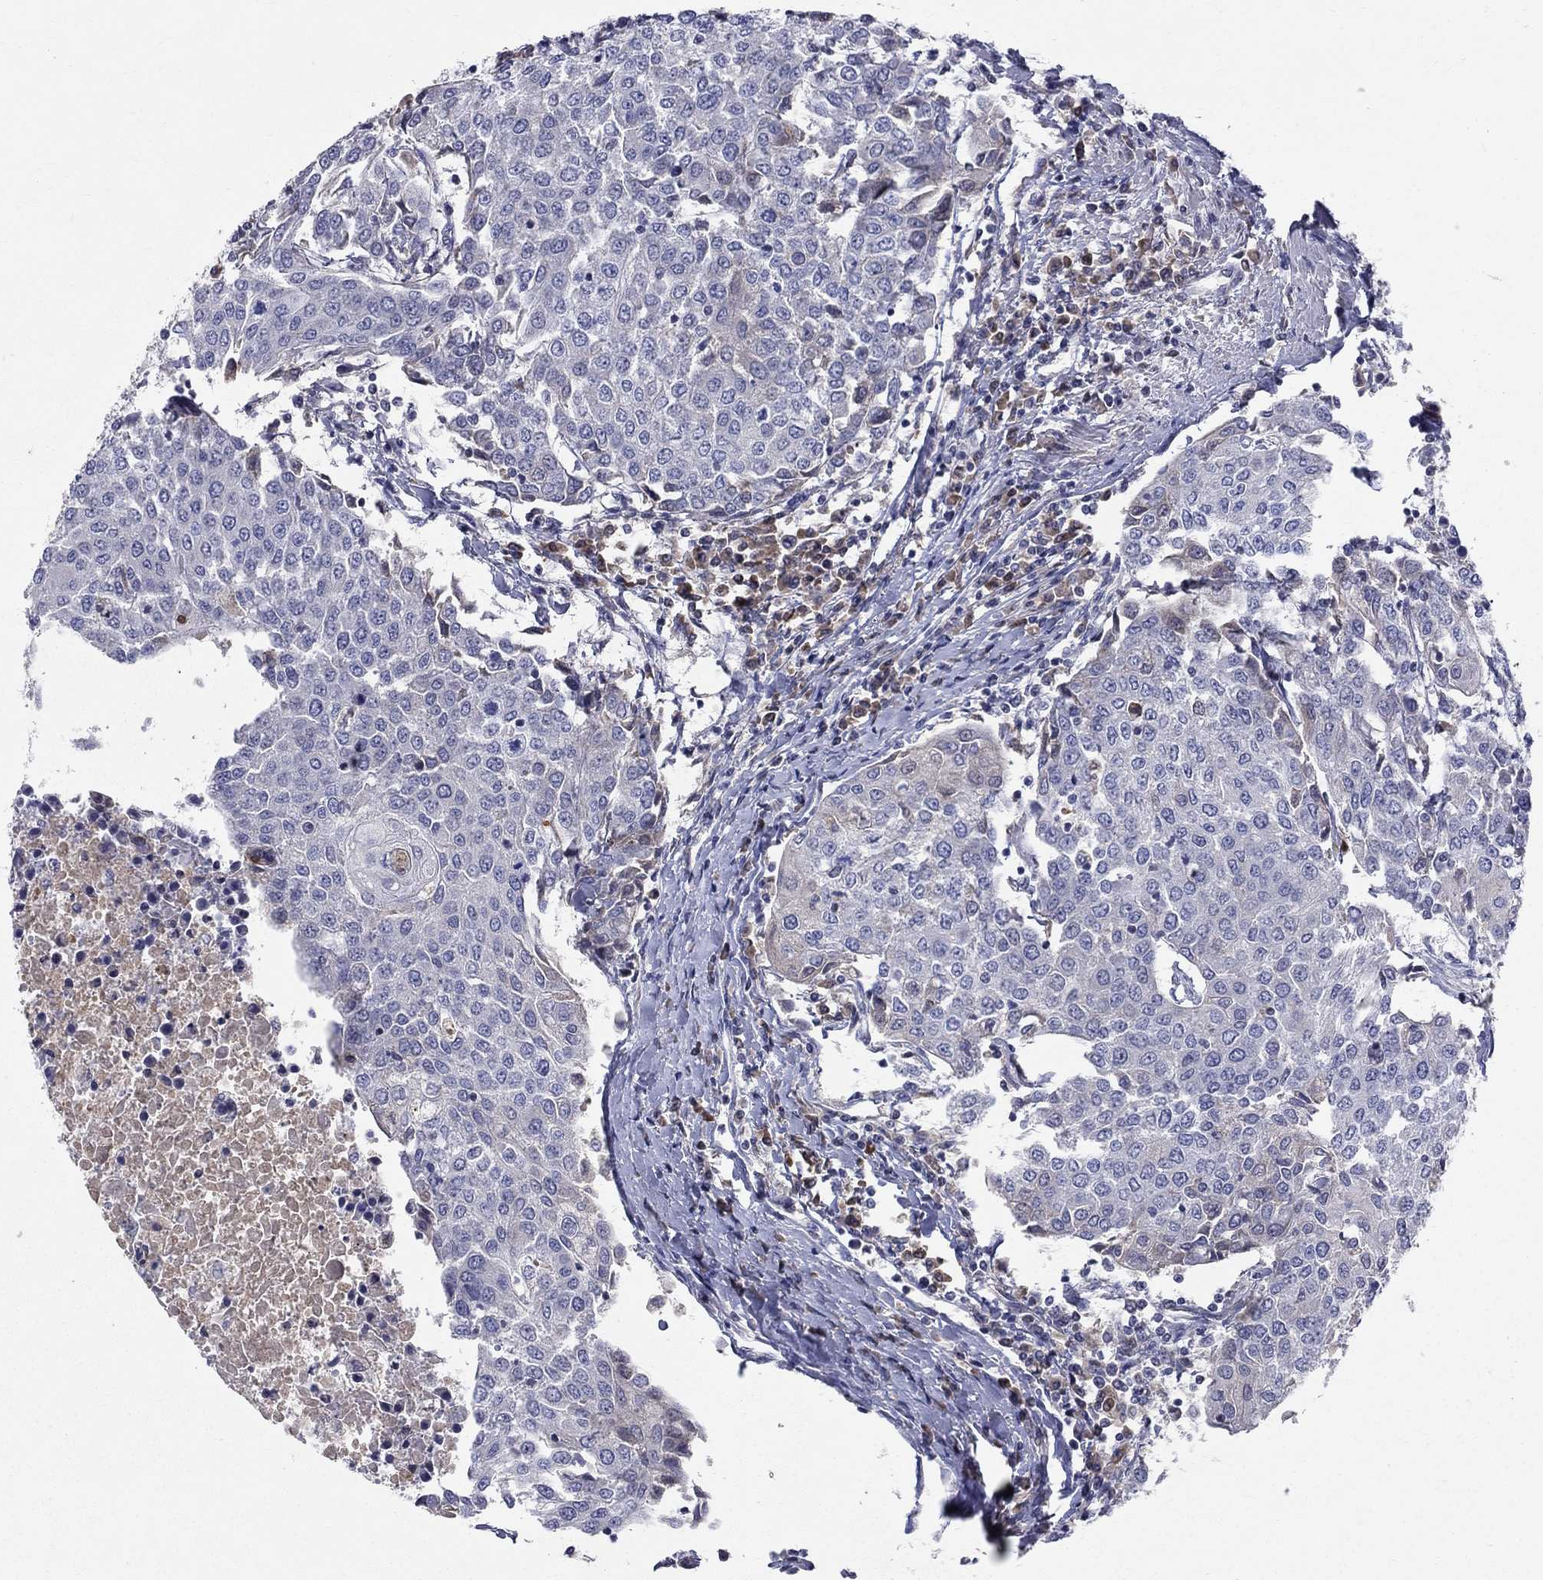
{"staining": {"intensity": "negative", "quantity": "none", "location": "none"}, "tissue": "urothelial cancer", "cell_type": "Tumor cells", "image_type": "cancer", "snomed": [{"axis": "morphology", "description": "Urothelial carcinoma, High grade"}, {"axis": "topography", "description": "Urinary bladder"}], "caption": "Human urothelial cancer stained for a protein using immunohistochemistry demonstrates no expression in tumor cells.", "gene": "SLC4A10", "patient": {"sex": "female", "age": 85}}